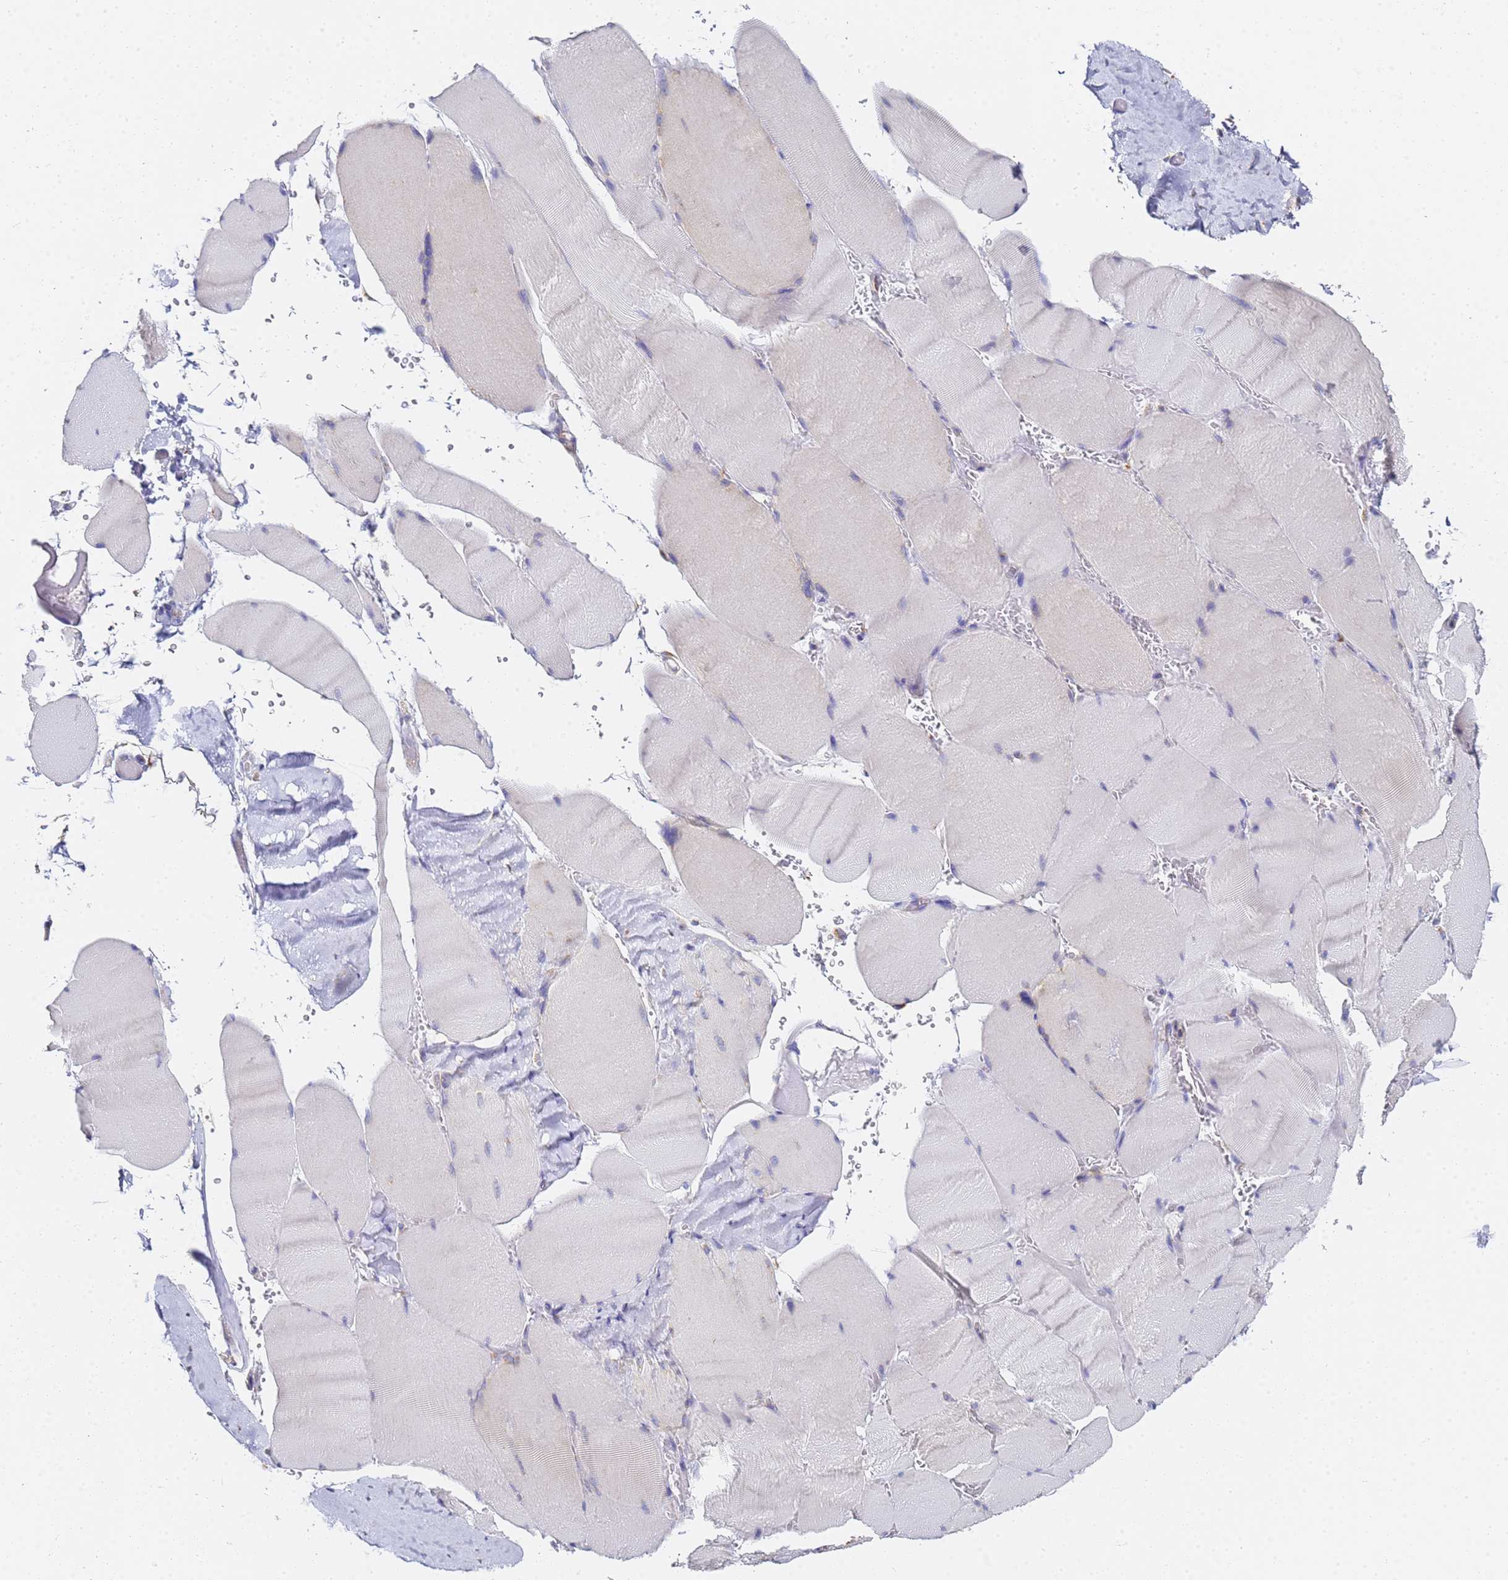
{"staining": {"intensity": "negative", "quantity": "none", "location": "none"}, "tissue": "skeletal muscle", "cell_type": "Myocytes", "image_type": "normal", "snomed": [{"axis": "morphology", "description": "Normal tissue, NOS"}, {"axis": "topography", "description": "Skeletal muscle"}, {"axis": "topography", "description": "Head-Neck"}], "caption": "Immunohistochemistry (IHC) image of normal human skeletal muscle stained for a protein (brown), which exhibits no staining in myocytes. The staining was performed using DAB (3,3'-diaminobenzidine) to visualize the protein expression in brown, while the nuclei were stained in blue with hematoxylin (Magnification: 20x).", "gene": "CNIH4", "patient": {"sex": "male", "age": 66}}